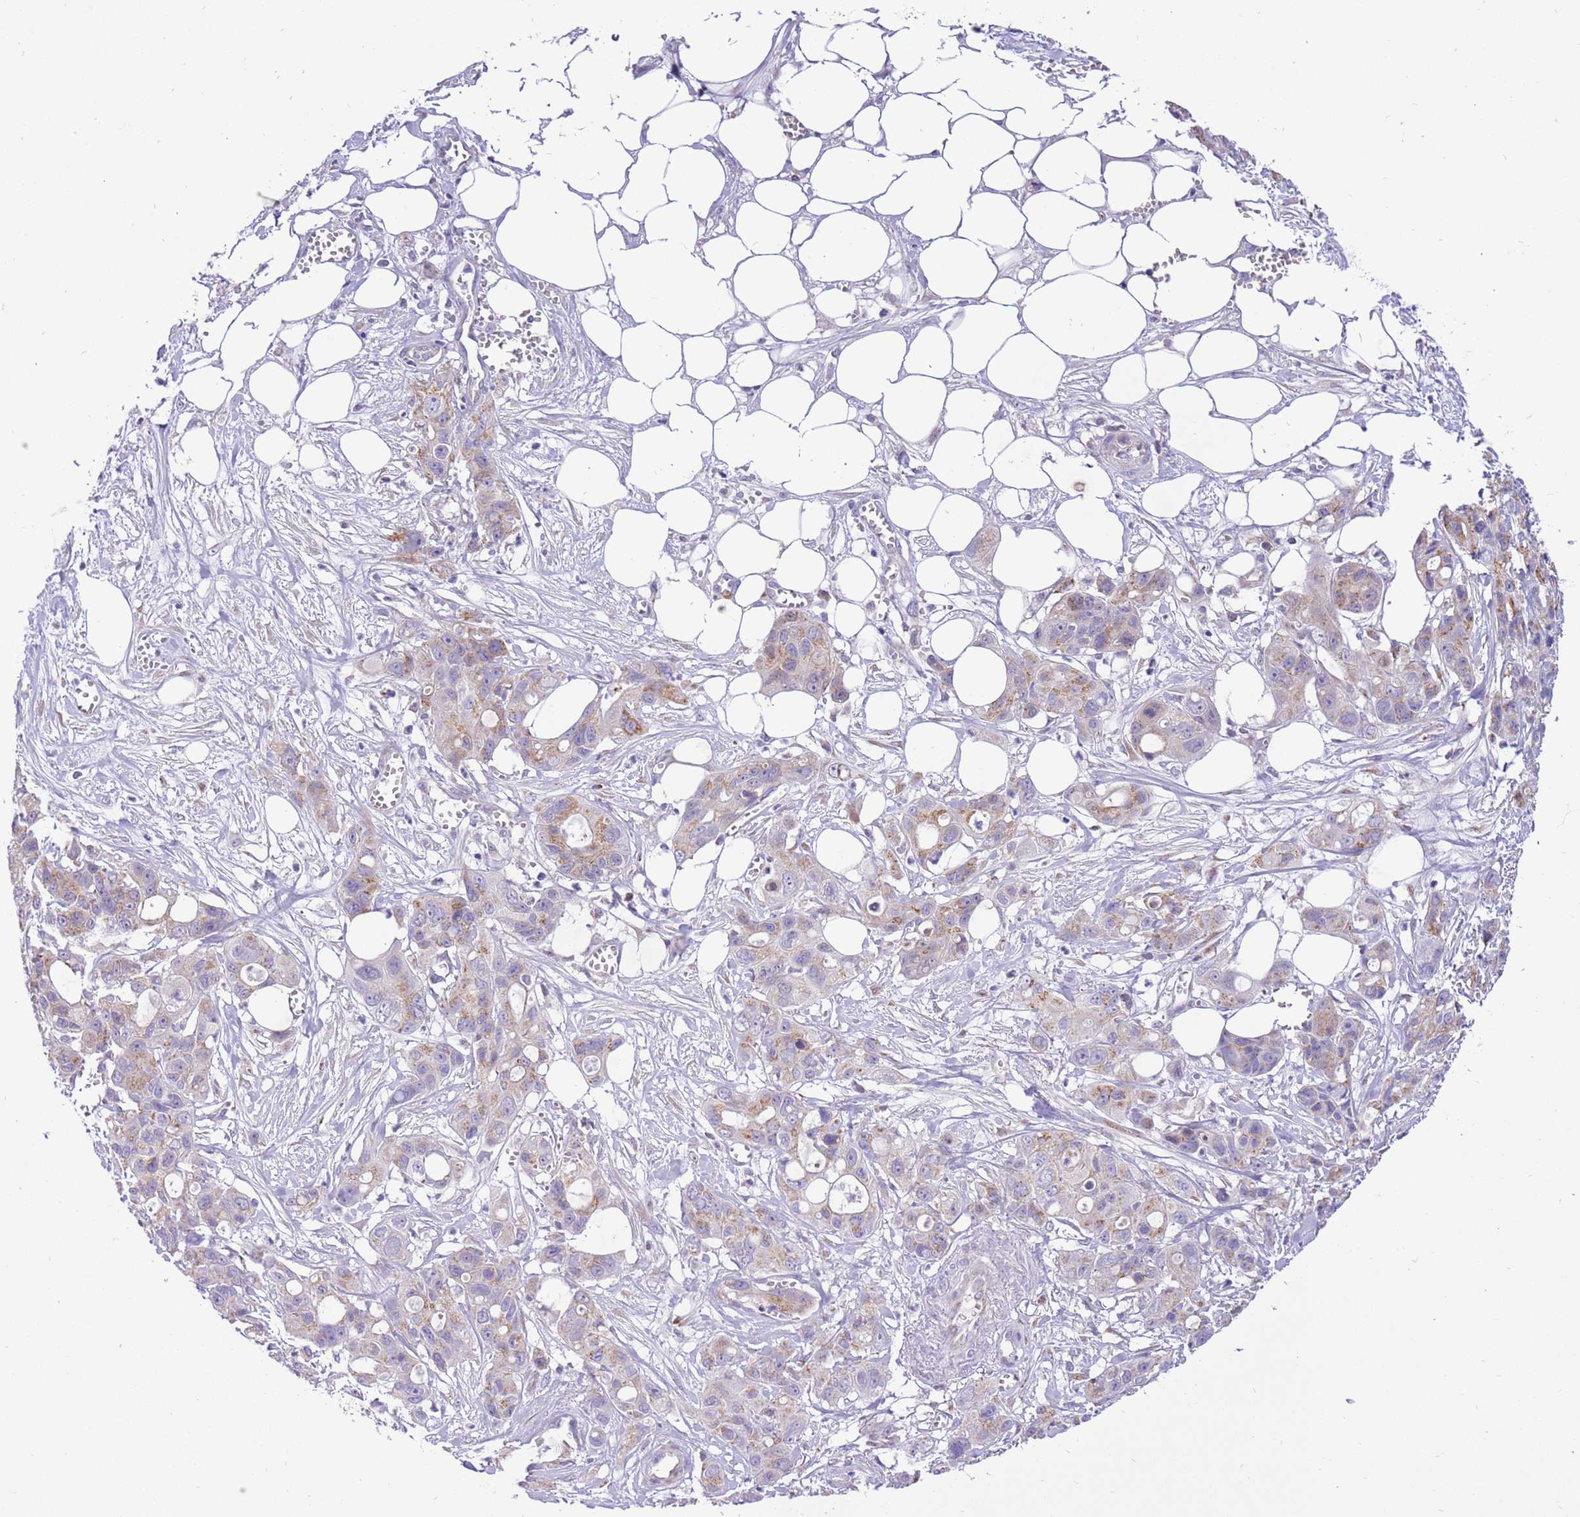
{"staining": {"intensity": "weak", "quantity": "25%-75%", "location": "cytoplasmic/membranous"}, "tissue": "ovarian cancer", "cell_type": "Tumor cells", "image_type": "cancer", "snomed": [{"axis": "morphology", "description": "Cystadenocarcinoma, mucinous, NOS"}, {"axis": "topography", "description": "Ovary"}], "caption": "A brown stain highlights weak cytoplasmic/membranous staining of a protein in ovarian cancer (mucinous cystadenocarcinoma) tumor cells.", "gene": "COX17", "patient": {"sex": "female", "age": 70}}